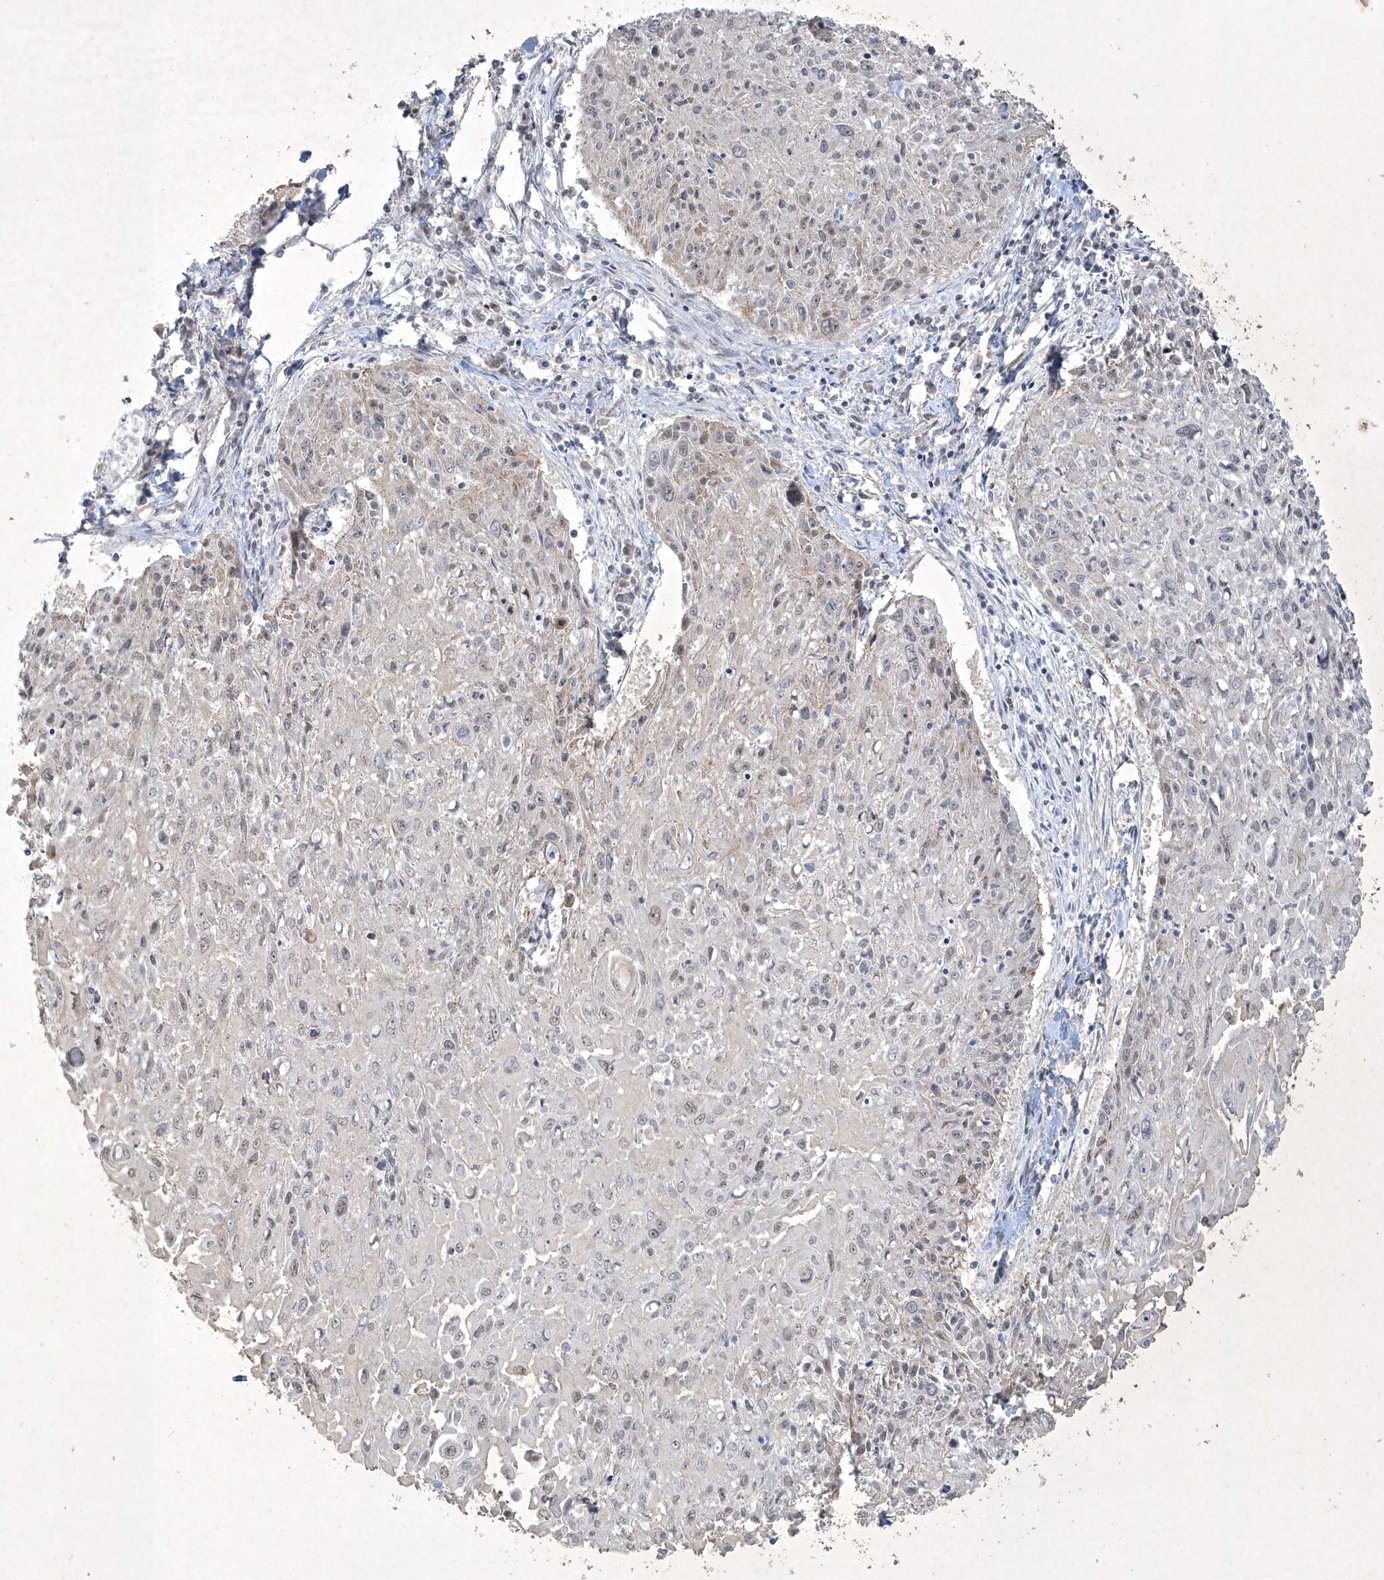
{"staining": {"intensity": "negative", "quantity": "none", "location": "none"}, "tissue": "cervical cancer", "cell_type": "Tumor cells", "image_type": "cancer", "snomed": [{"axis": "morphology", "description": "Squamous cell carcinoma, NOS"}, {"axis": "topography", "description": "Cervix"}], "caption": "Immunohistochemistry (IHC) of cervical cancer demonstrates no staining in tumor cells.", "gene": "ZBTB9", "patient": {"sex": "female", "age": 51}}